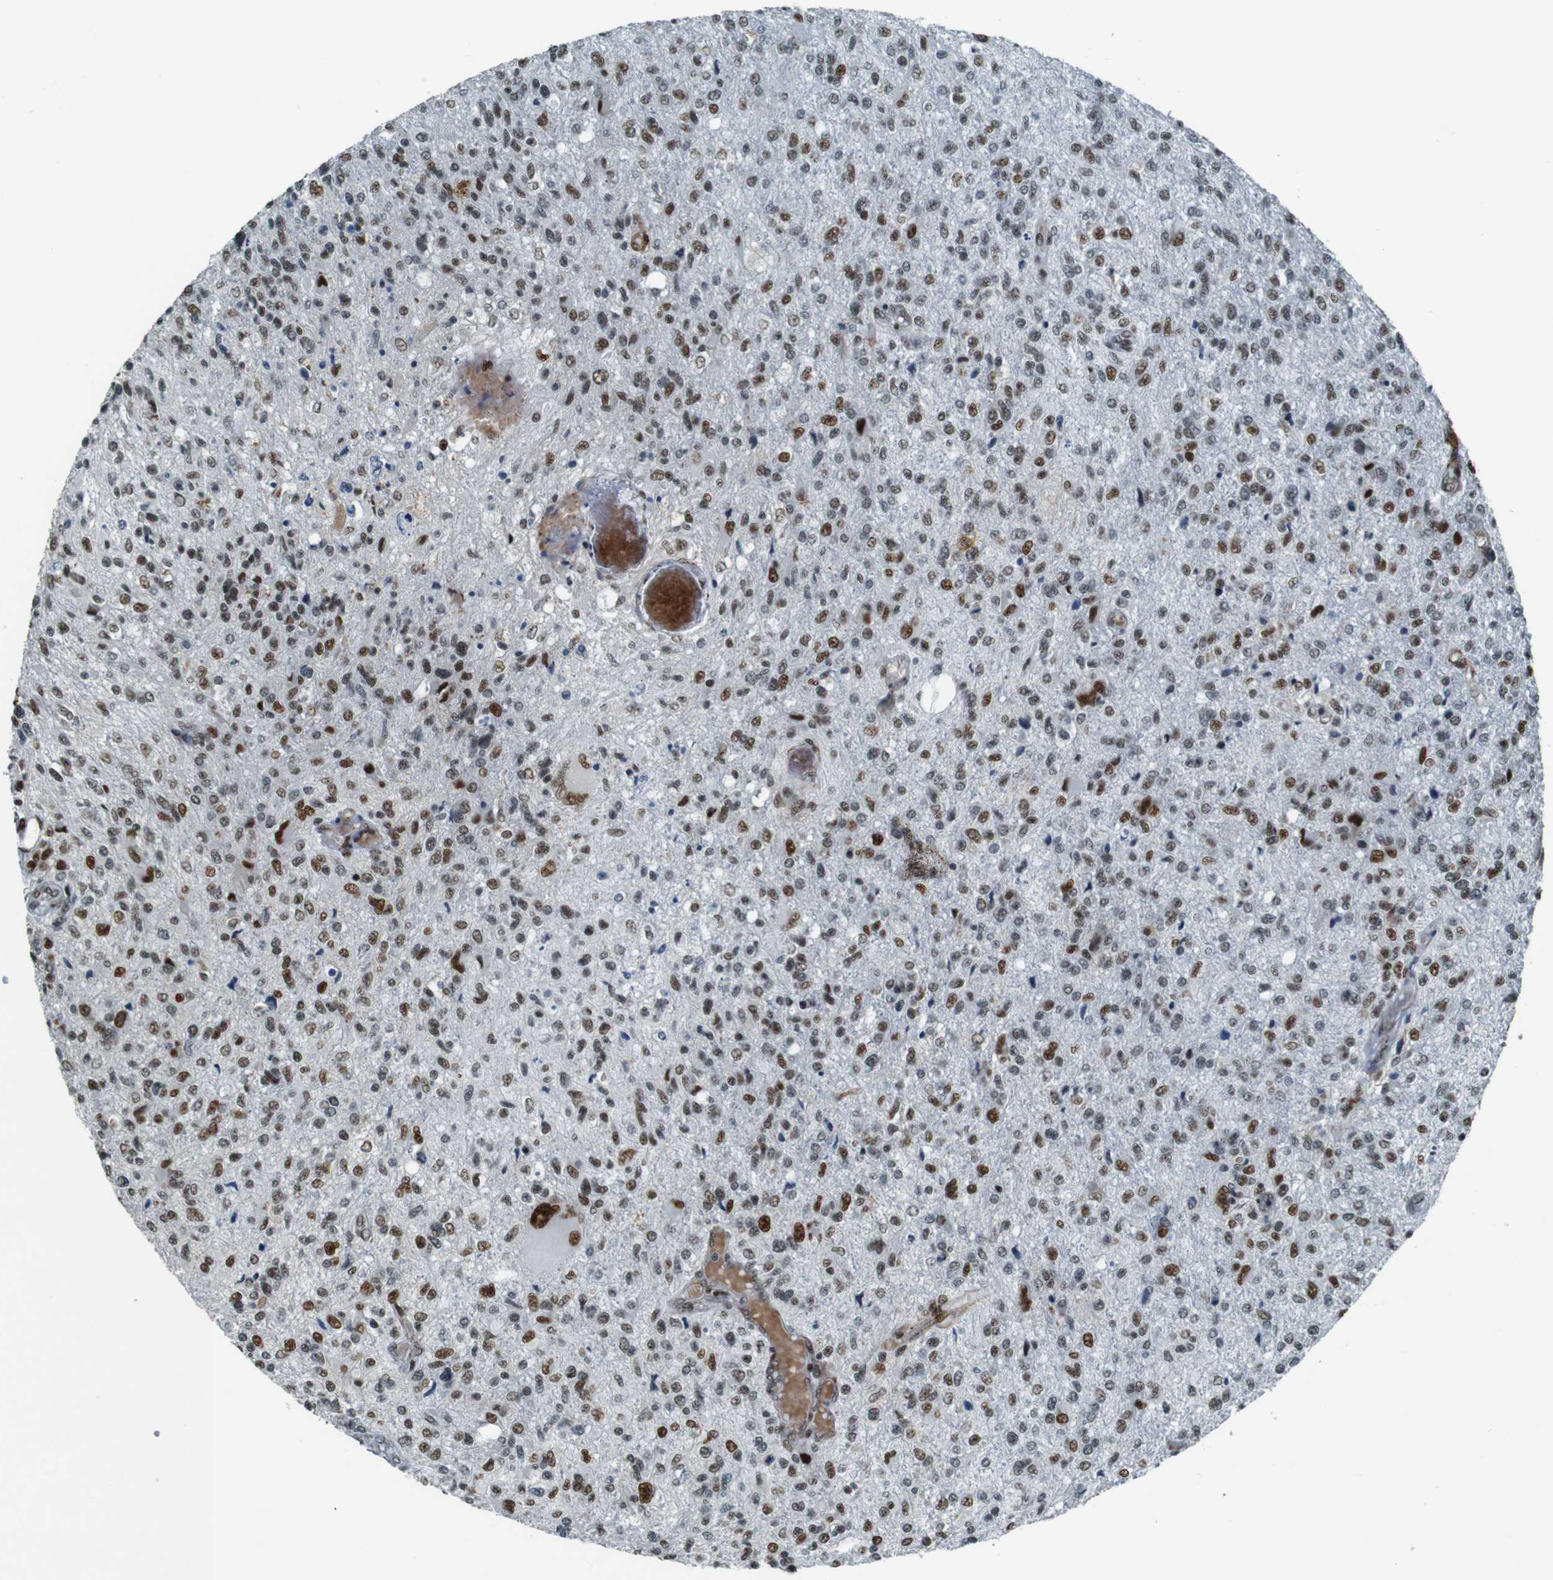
{"staining": {"intensity": "moderate", "quantity": "25%-75%", "location": "nuclear"}, "tissue": "glioma", "cell_type": "Tumor cells", "image_type": "cancer", "snomed": [{"axis": "morphology", "description": "Glioma, malignant, High grade"}, {"axis": "topography", "description": "Cerebral cortex"}], "caption": "There is medium levels of moderate nuclear staining in tumor cells of glioma, as demonstrated by immunohistochemical staining (brown color).", "gene": "HEXIM1", "patient": {"sex": "male", "age": 76}}